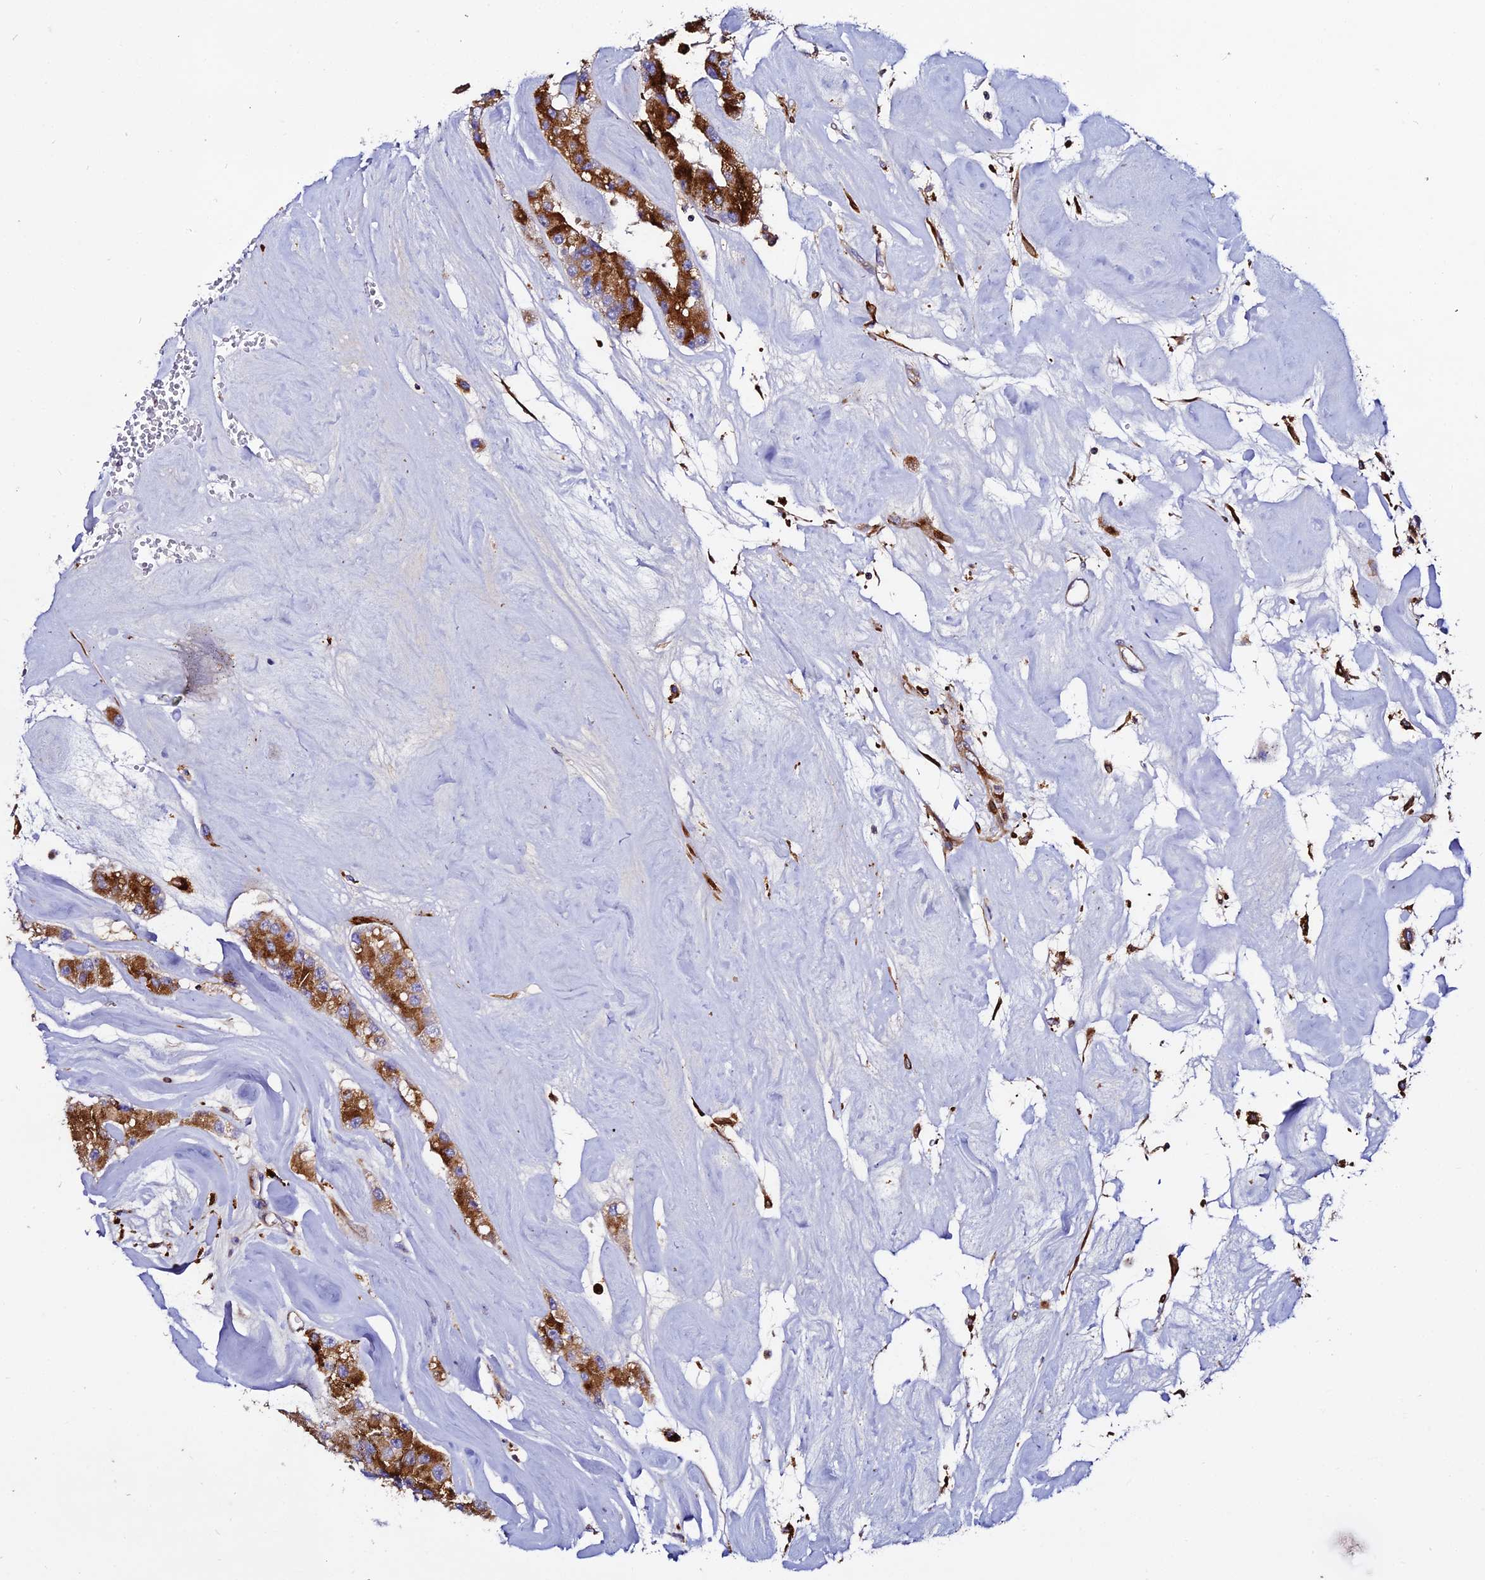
{"staining": {"intensity": "strong", "quantity": ">75%", "location": "cytoplasmic/membranous"}, "tissue": "carcinoid", "cell_type": "Tumor cells", "image_type": "cancer", "snomed": [{"axis": "morphology", "description": "Carcinoid, malignant, NOS"}, {"axis": "topography", "description": "Pancreas"}], "caption": "Carcinoid stained for a protein (brown) shows strong cytoplasmic/membranous positive expression in about >75% of tumor cells.", "gene": "TRPV2", "patient": {"sex": "male", "age": 41}}